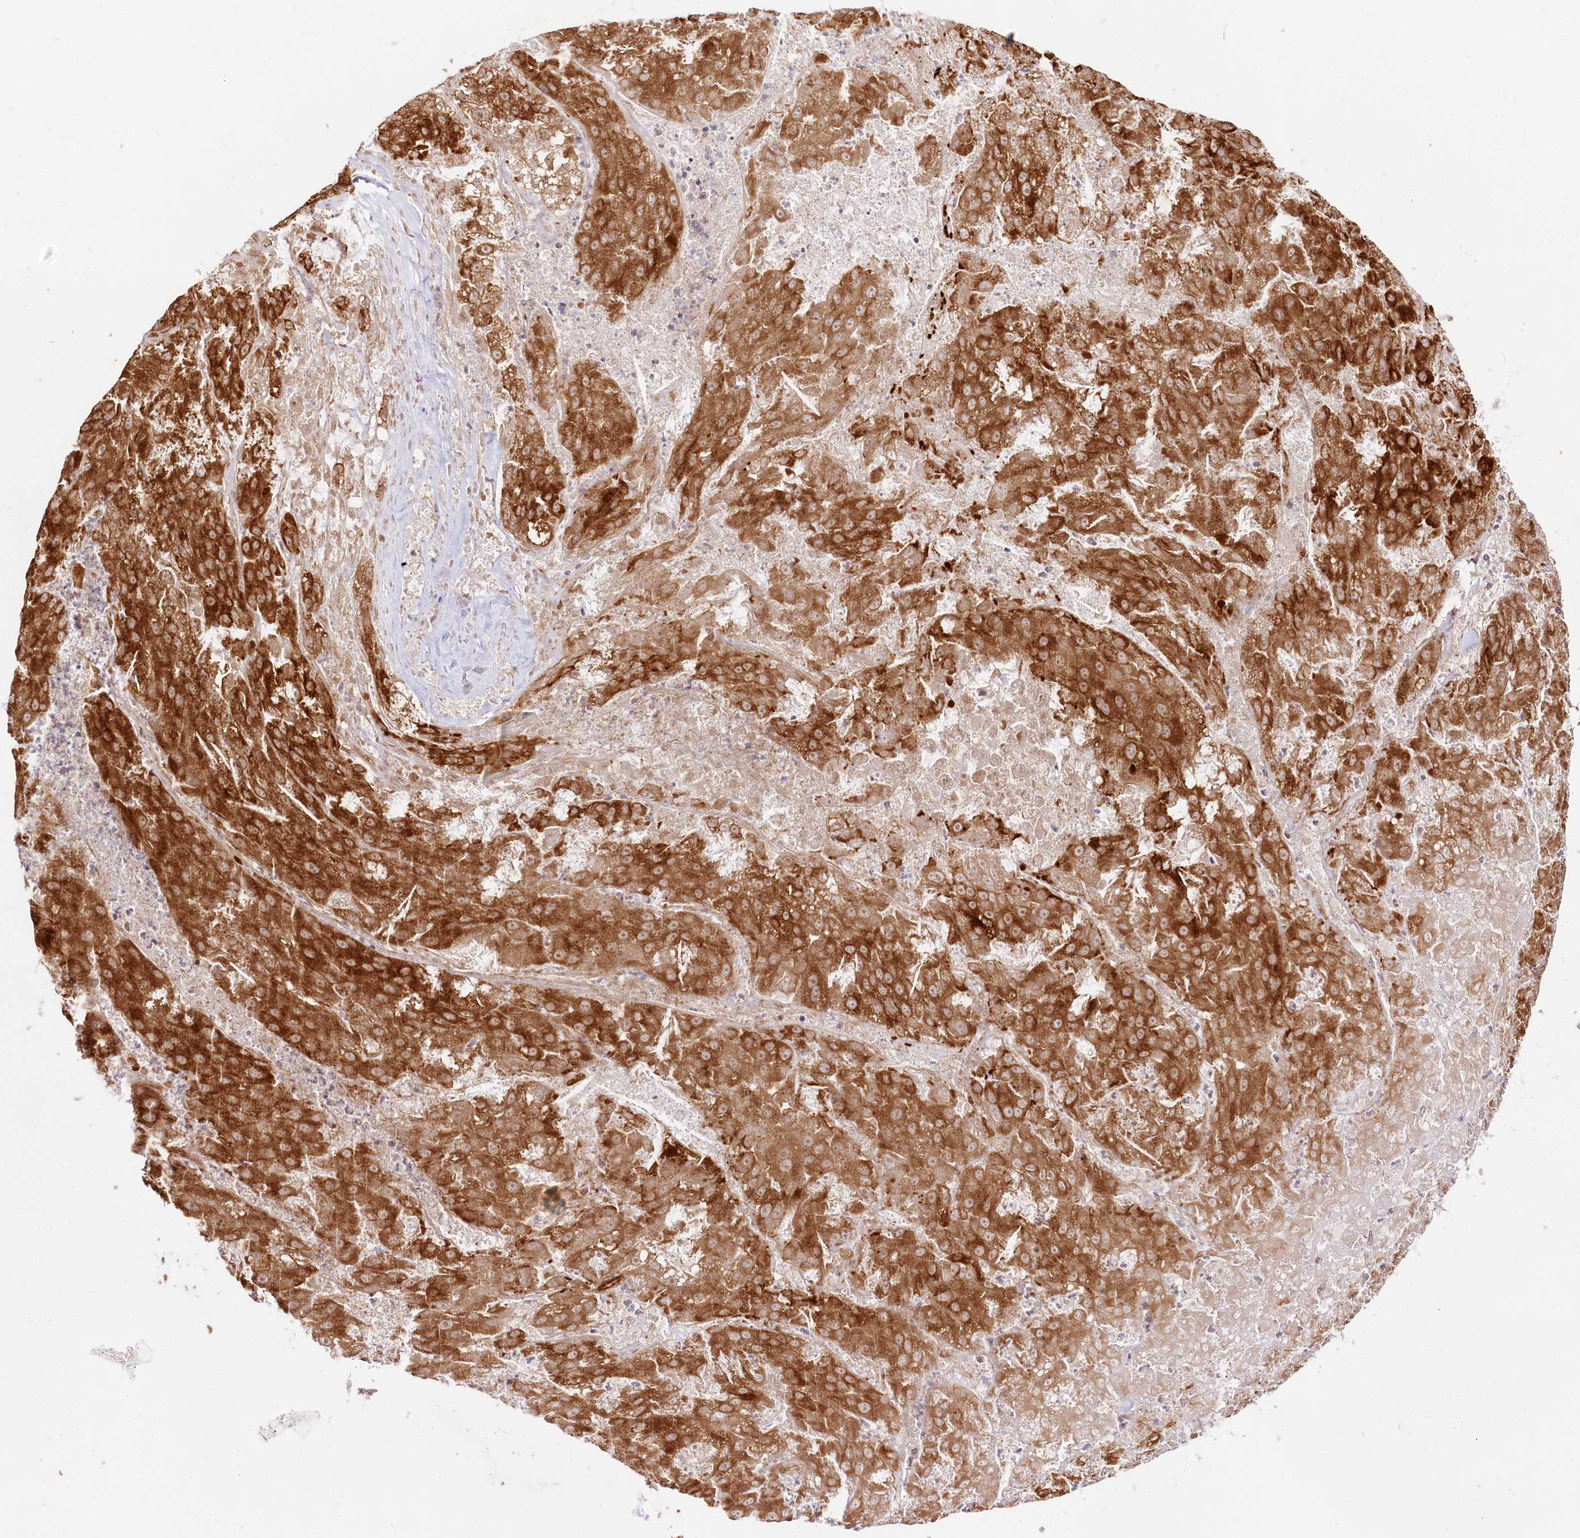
{"staining": {"intensity": "strong", "quantity": ">75%", "location": "cytoplasmic/membranous"}, "tissue": "liver cancer", "cell_type": "Tumor cells", "image_type": "cancer", "snomed": [{"axis": "morphology", "description": "Carcinoma, Hepatocellular, NOS"}, {"axis": "topography", "description": "Liver"}], "caption": "Protein staining of liver cancer (hepatocellular carcinoma) tissue exhibits strong cytoplasmic/membranous expression in about >75% of tumor cells.", "gene": "ENSG00000144785", "patient": {"sex": "female", "age": 73}}